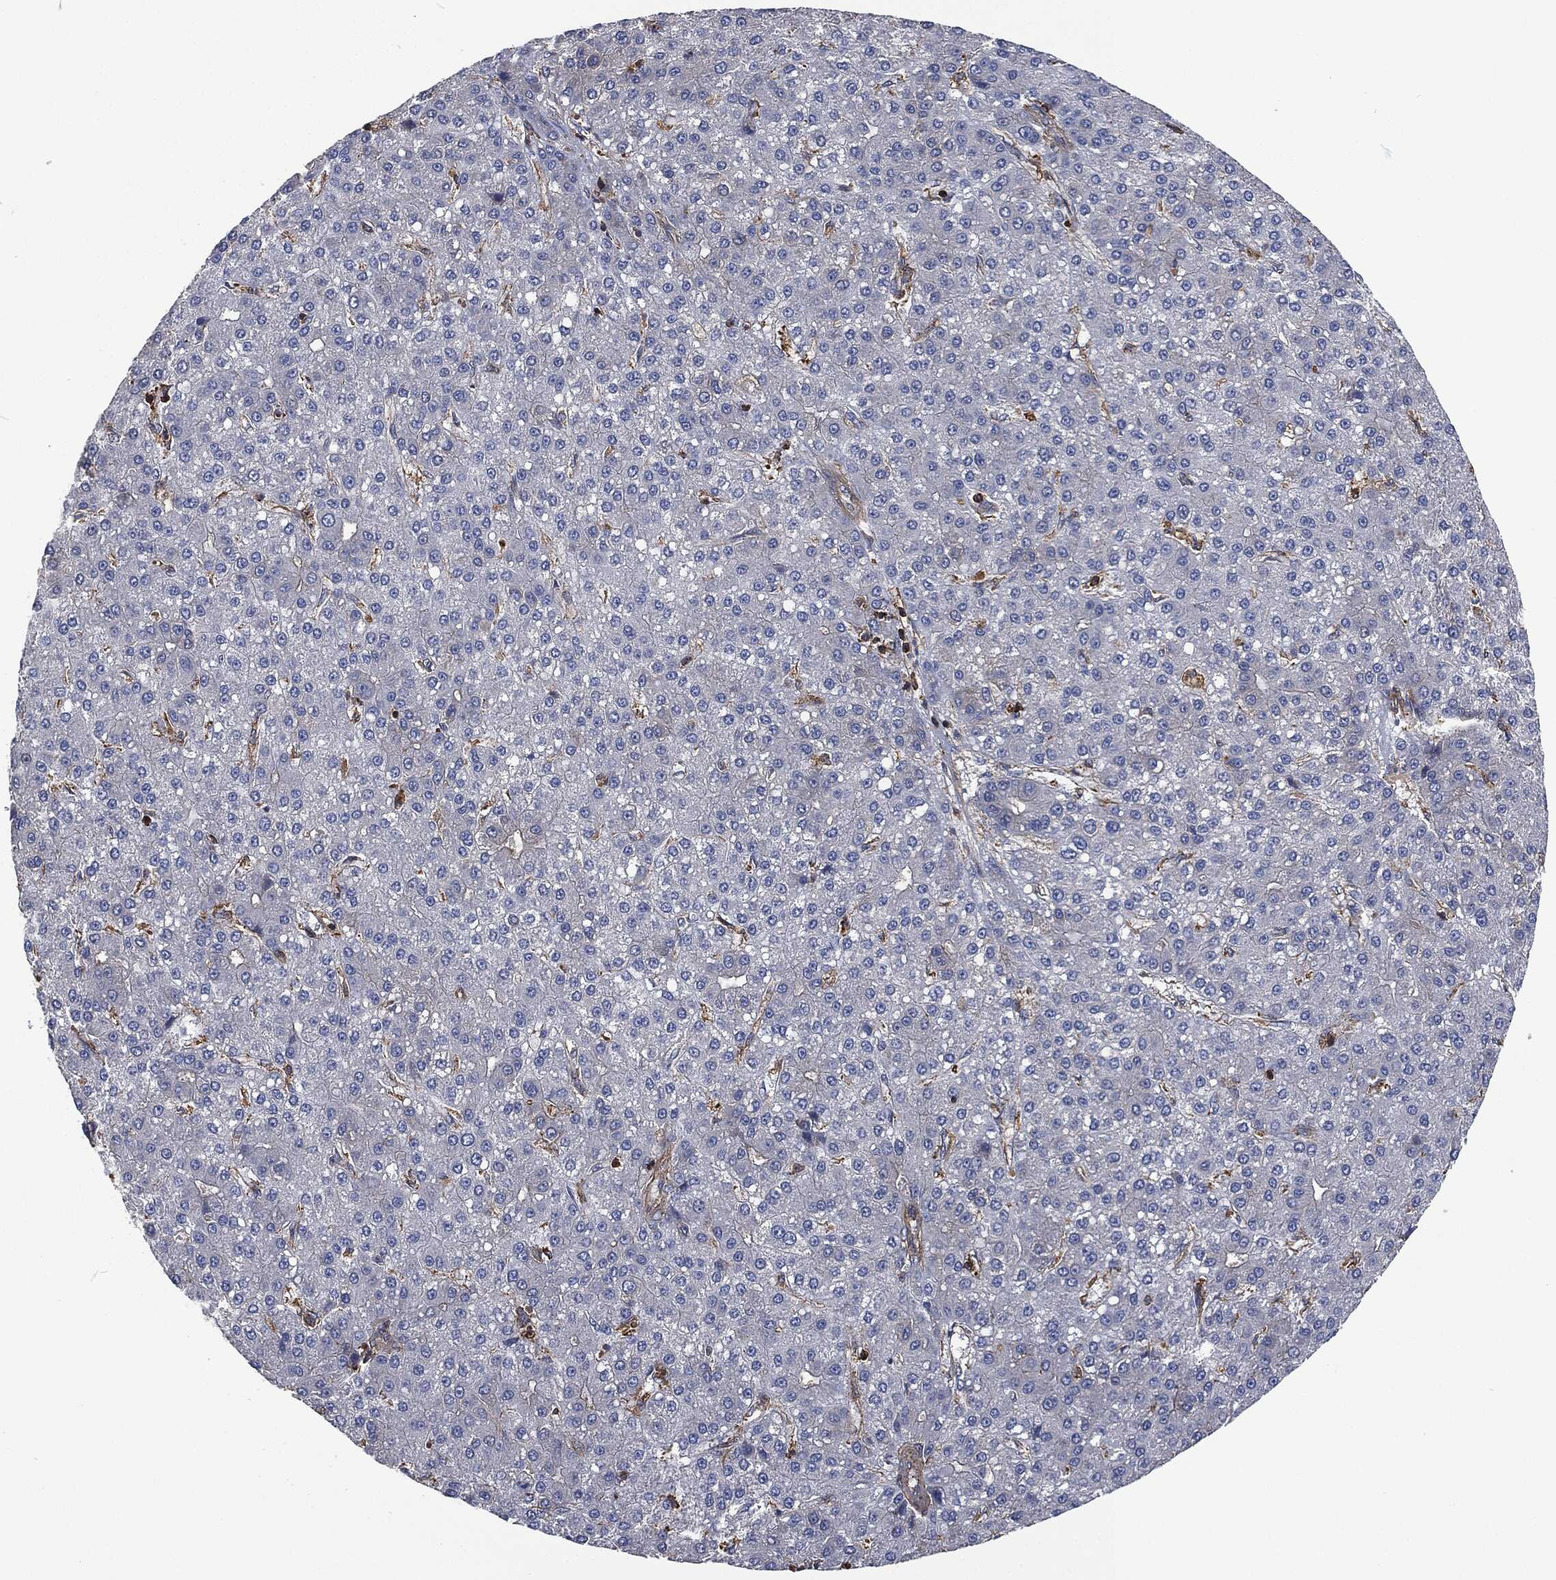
{"staining": {"intensity": "negative", "quantity": "none", "location": "none"}, "tissue": "liver cancer", "cell_type": "Tumor cells", "image_type": "cancer", "snomed": [{"axis": "morphology", "description": "Carcinoma, Hepatocellular, NOS"}, {"axis": "topography", "description": "Liver"}], "caption": "An immunohistochemistry (IHC) micrograph of liver hepatocellular carcinoma is shown. There is no staining in tumor cells of liver hepatocellular carcinoma.", "gene": "LGALS9", "patient": {"sex": "male", "age": 67}}